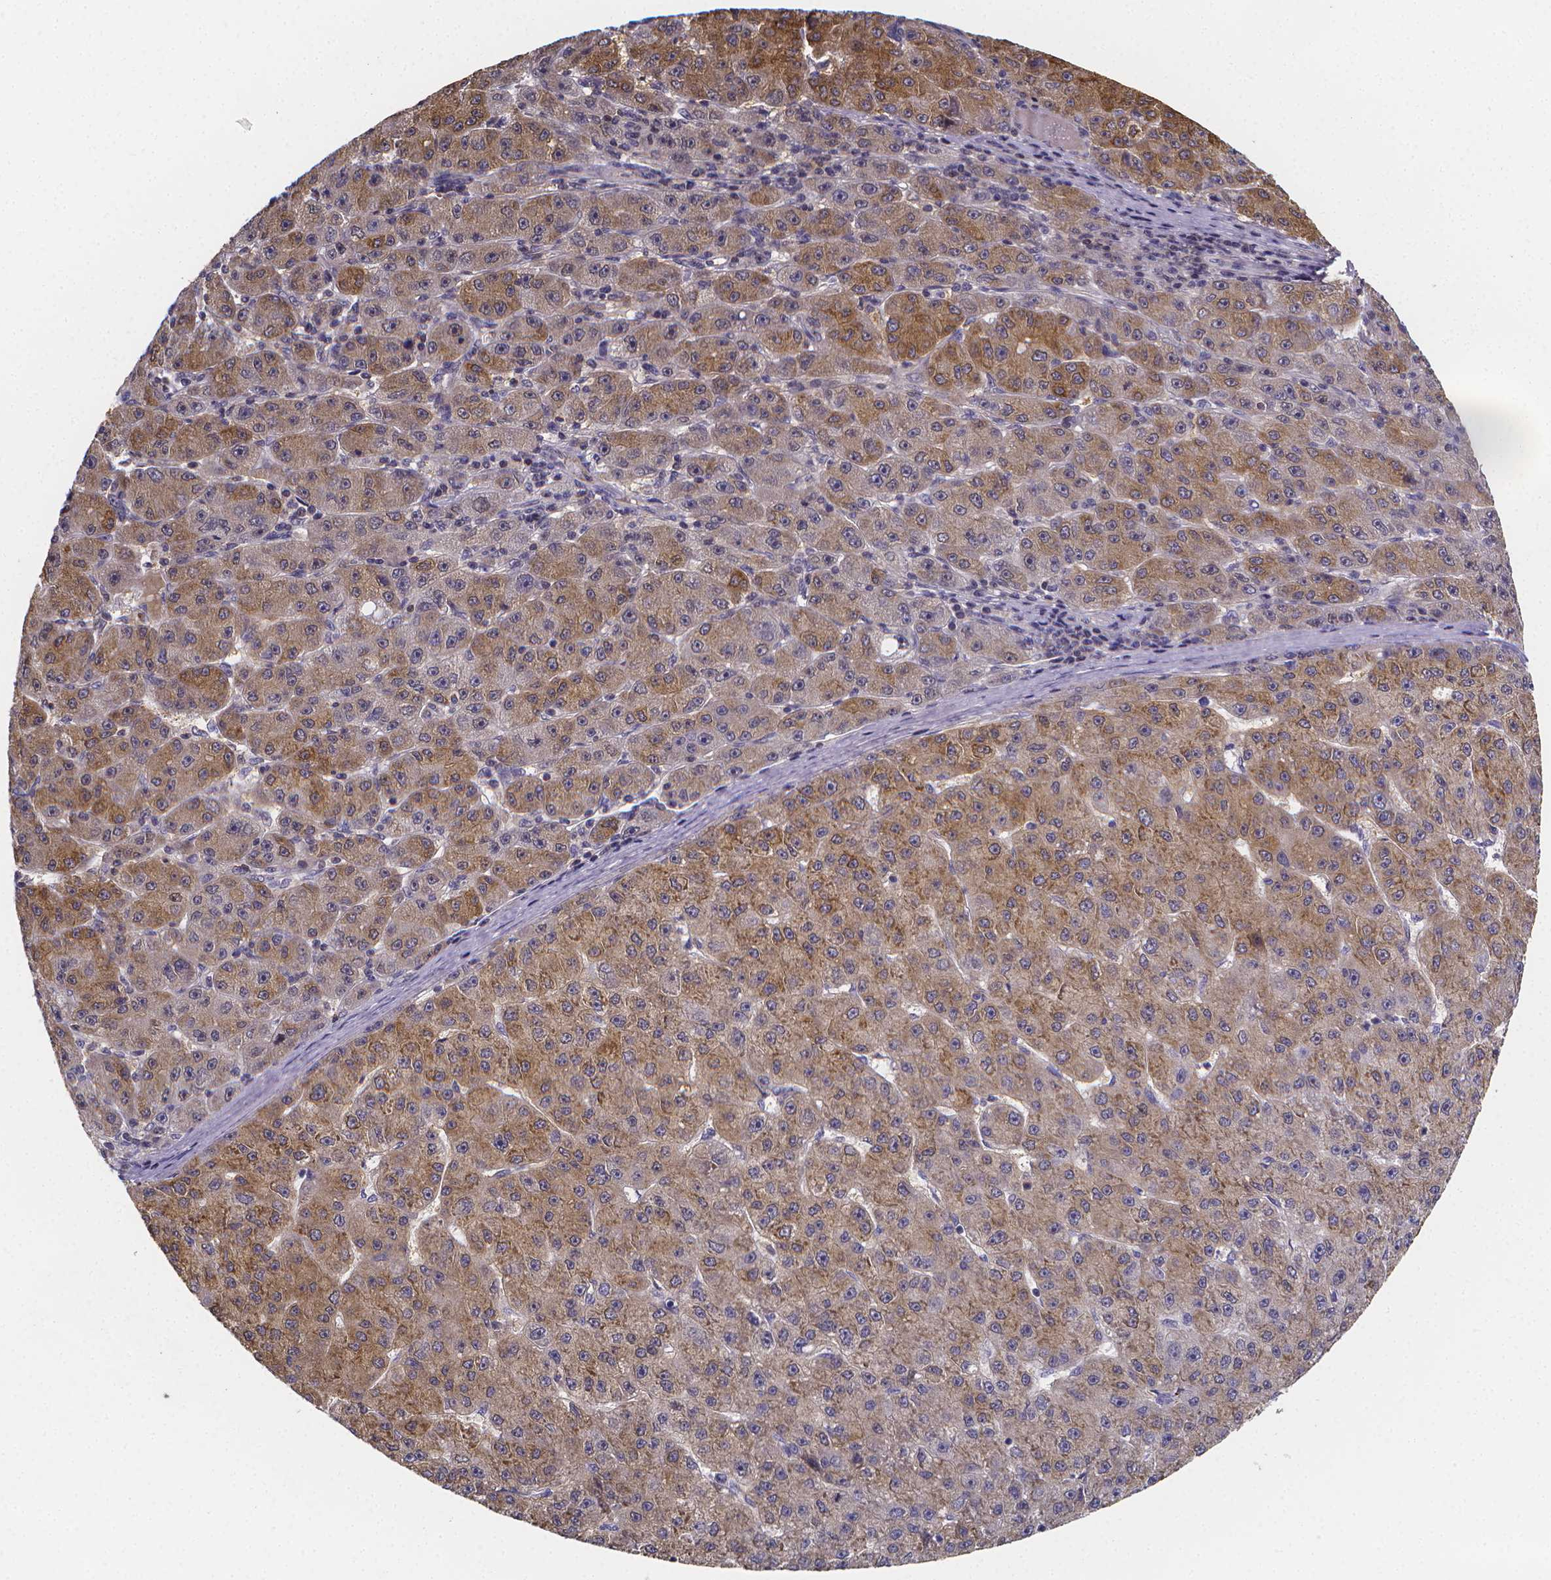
{"staining": {"intensity": "strong", "quantity": "25%-75%", "location": "cytoplasmic/membranous"}, "tissue": "liver cancer", "cell_type": "Tumor cells", "image_type": "cancer", "snomed": [{"axis": "morphology", "description": "Carcinoma, Hepatocellular, NOS"}, {"axis": "topography", "description": "Liver"}], "caption": "The immunohistochemical stain highlights strong cytoplasmic/membranous staining in tumor cells of hepatocellular carcinoma (liver) tissue.", "gene": "PAH", "patient": {"sex": "male", "age": 67}}